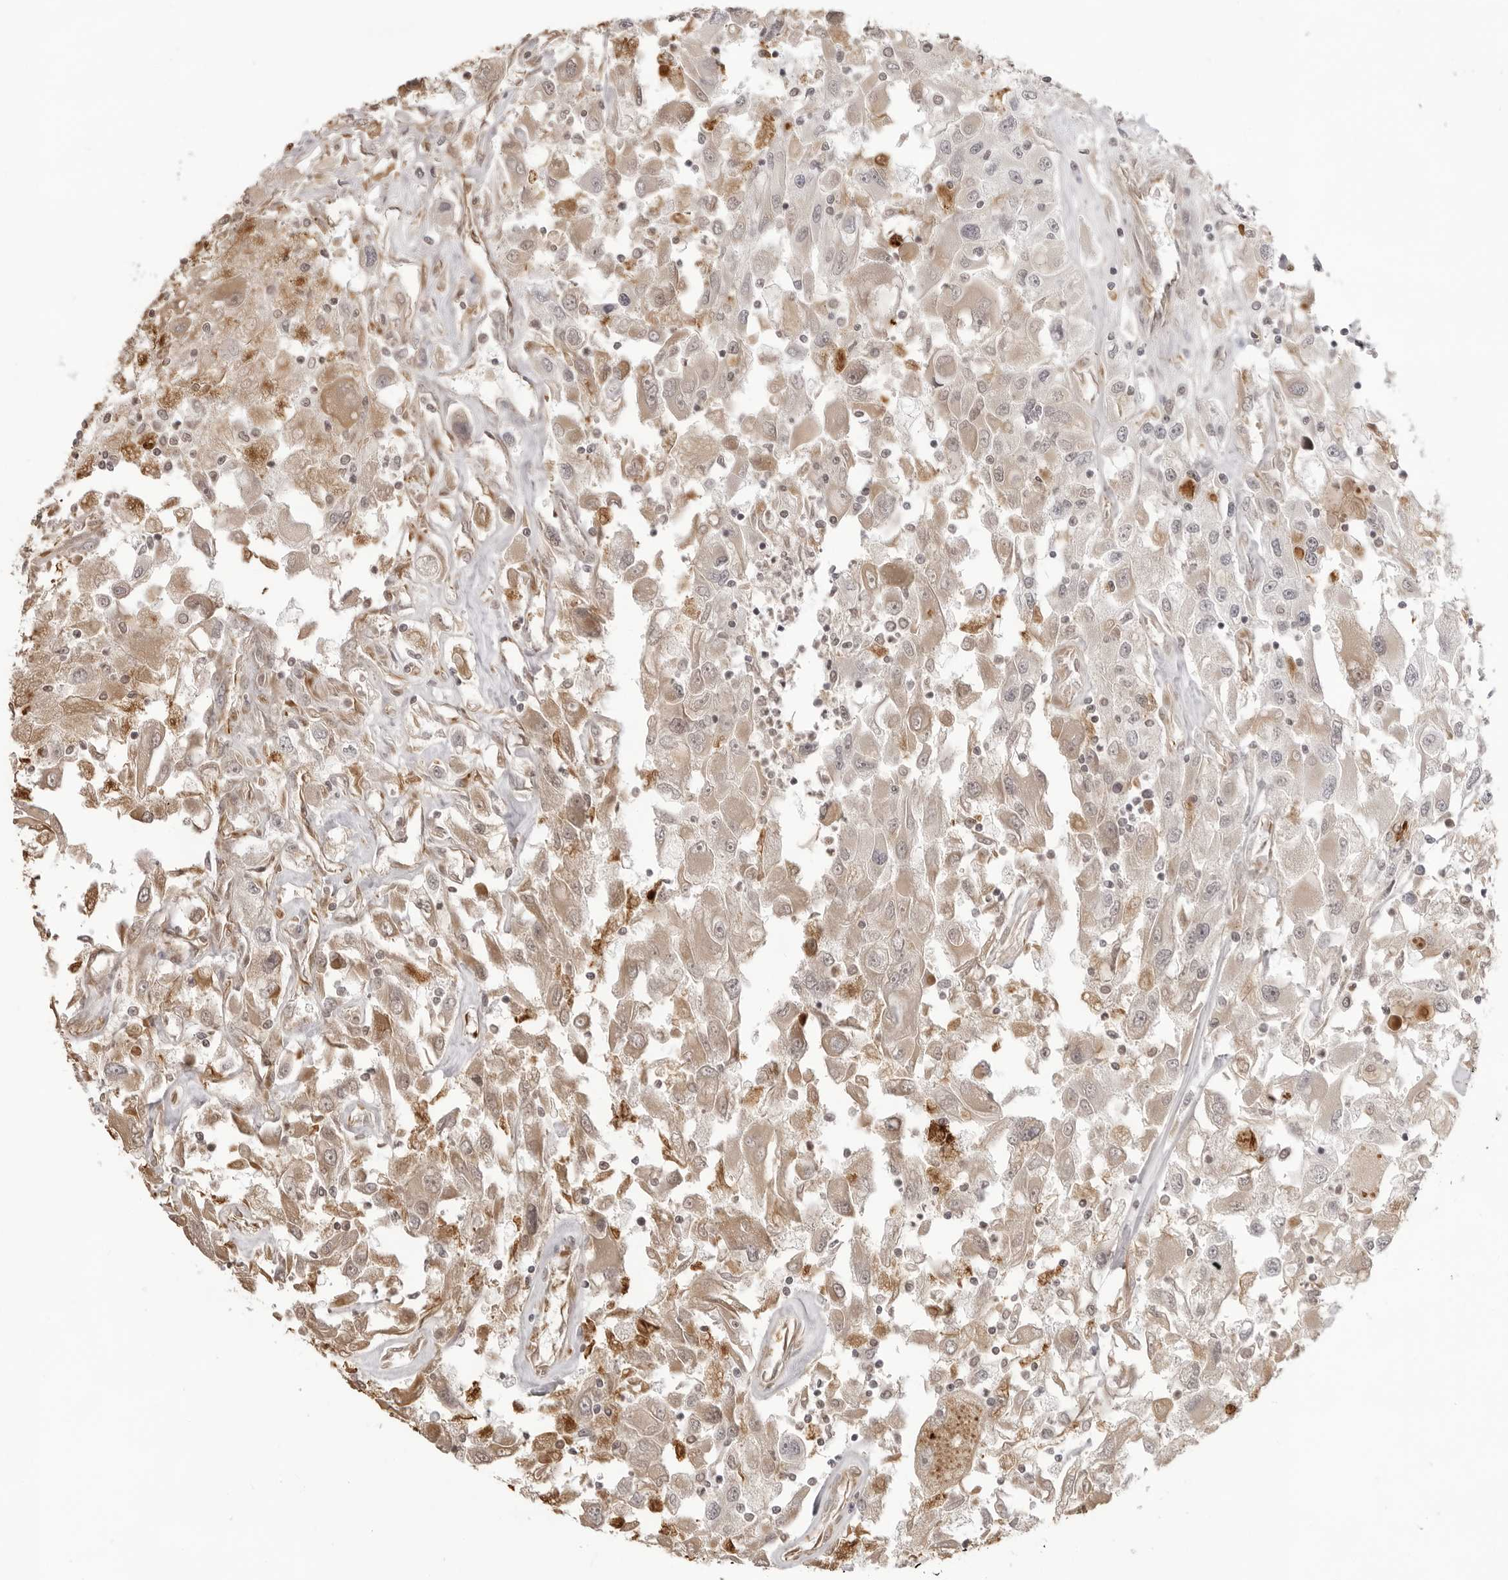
{"staining": {"intensity": "weak", "quantity": "25%-75%", "location": "cytoplasmic/membranous"}, "tissue": "renal cancer", "cell_type": "Tumor cells", "image_type": "cancer", "snomed": [{"axis": "morphology", "description": "Adenocarcinoma, NOS"}, {"axis": "topography", "description": "Kidney"}], "caption": "Immunohistochemical staining of adenocarcinoma (renal) exhibits low levels of weak cytoplasmic/membranous expression in about 25%-75% of tumor cells.", "gene": "DYNLT5", "patient": {"sex": "female", "age": 52}}